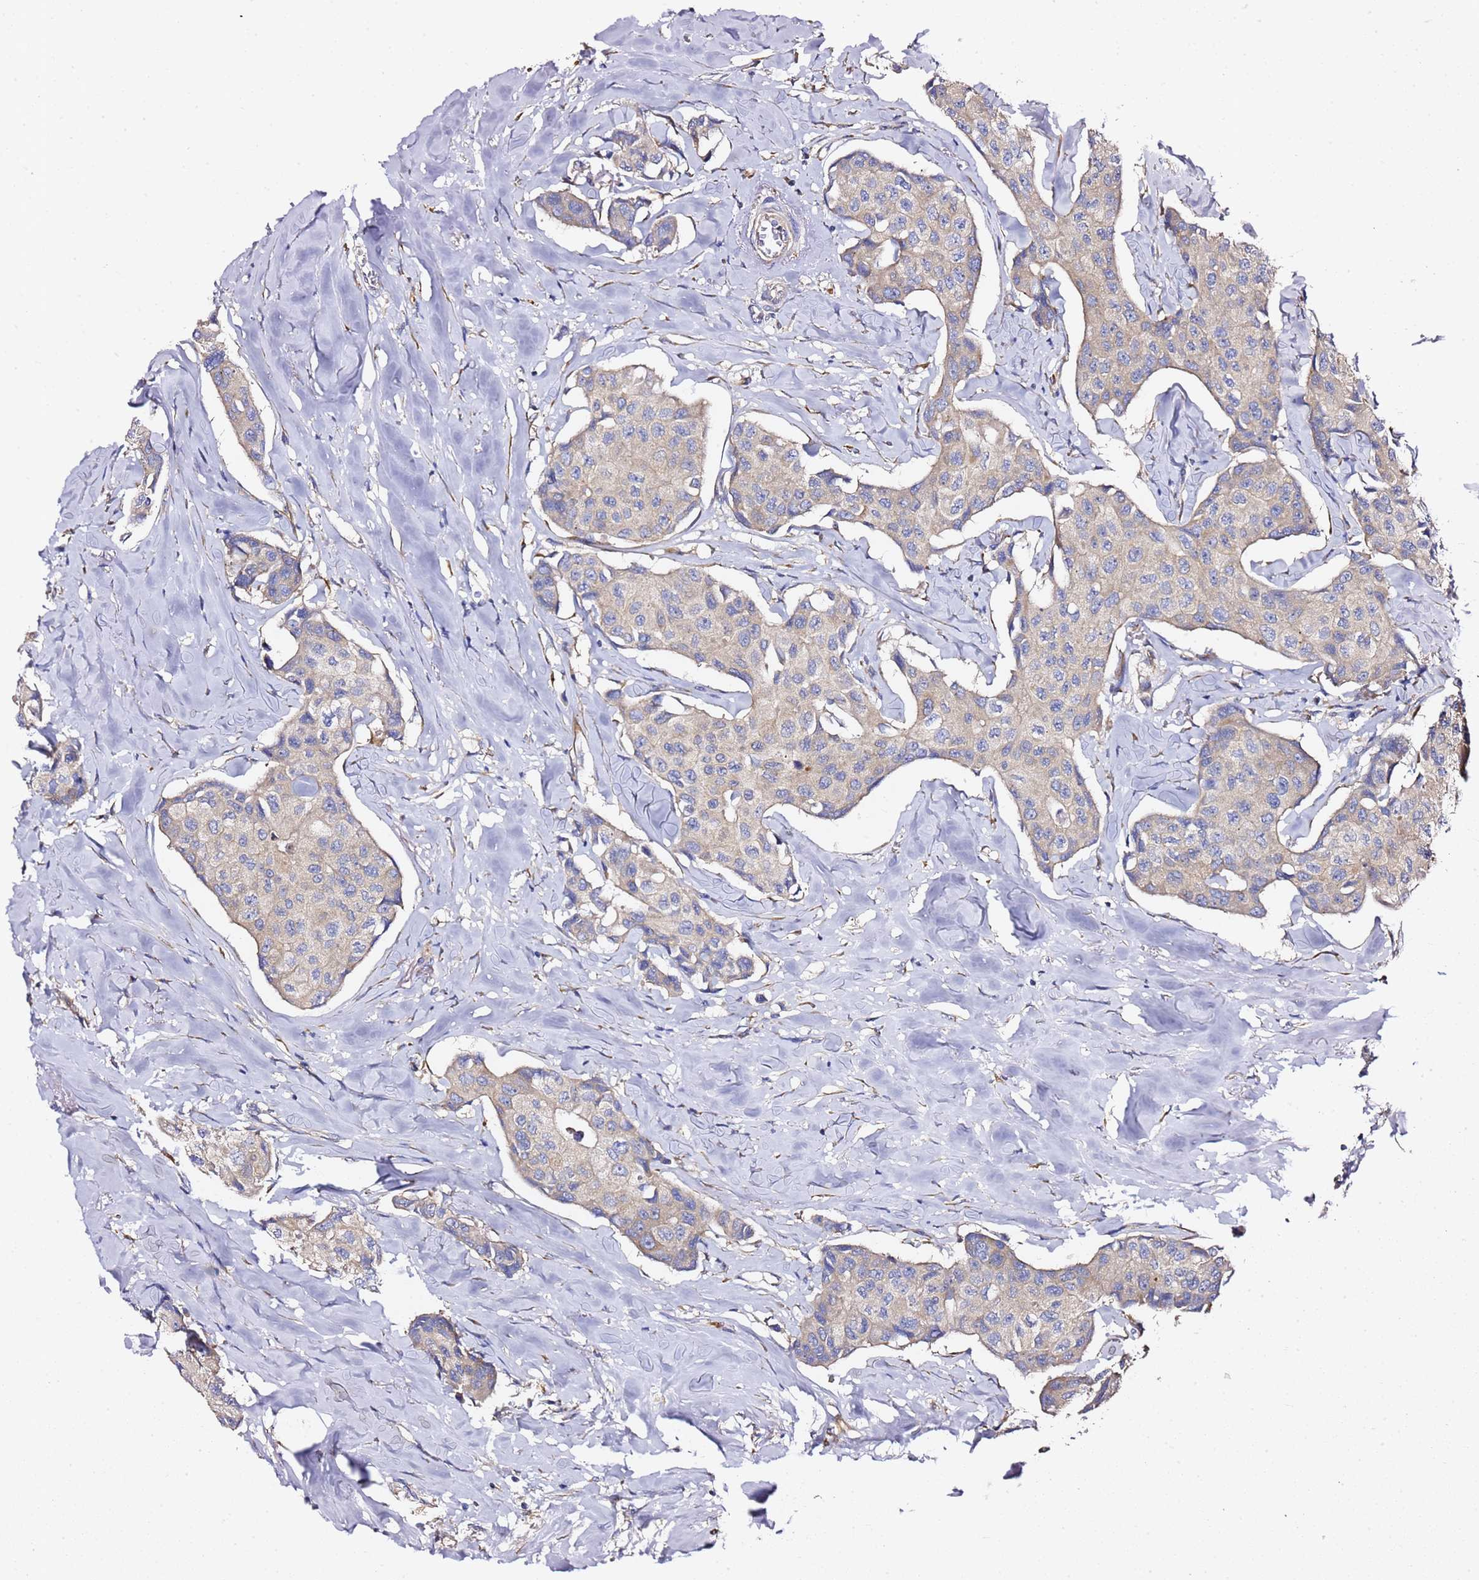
{"staining": {"intensity": "weak", "quantity": "<25%", "location": "cytoplasmic/membranous"}, "tissue": "breast cancer", "cell_type": "Tumor cells", "image_type": "cancer", "snomed": [{"axis": "morphology", "description": "Duct carcinoma"}, {"axis": "topography", "description": "Breast"}], "caption": "Immunohistochemistry (IHC) histopathology image of infiltrating ductal carcinoma (breast) stained for a protein (brown), which reveals no expression in tumor cells. (Immunohistochemistry (IHC), brightfield microscopy, high magnification).", "gene": "C19orf12", "patient": {"sex": "female", "age": 80}}